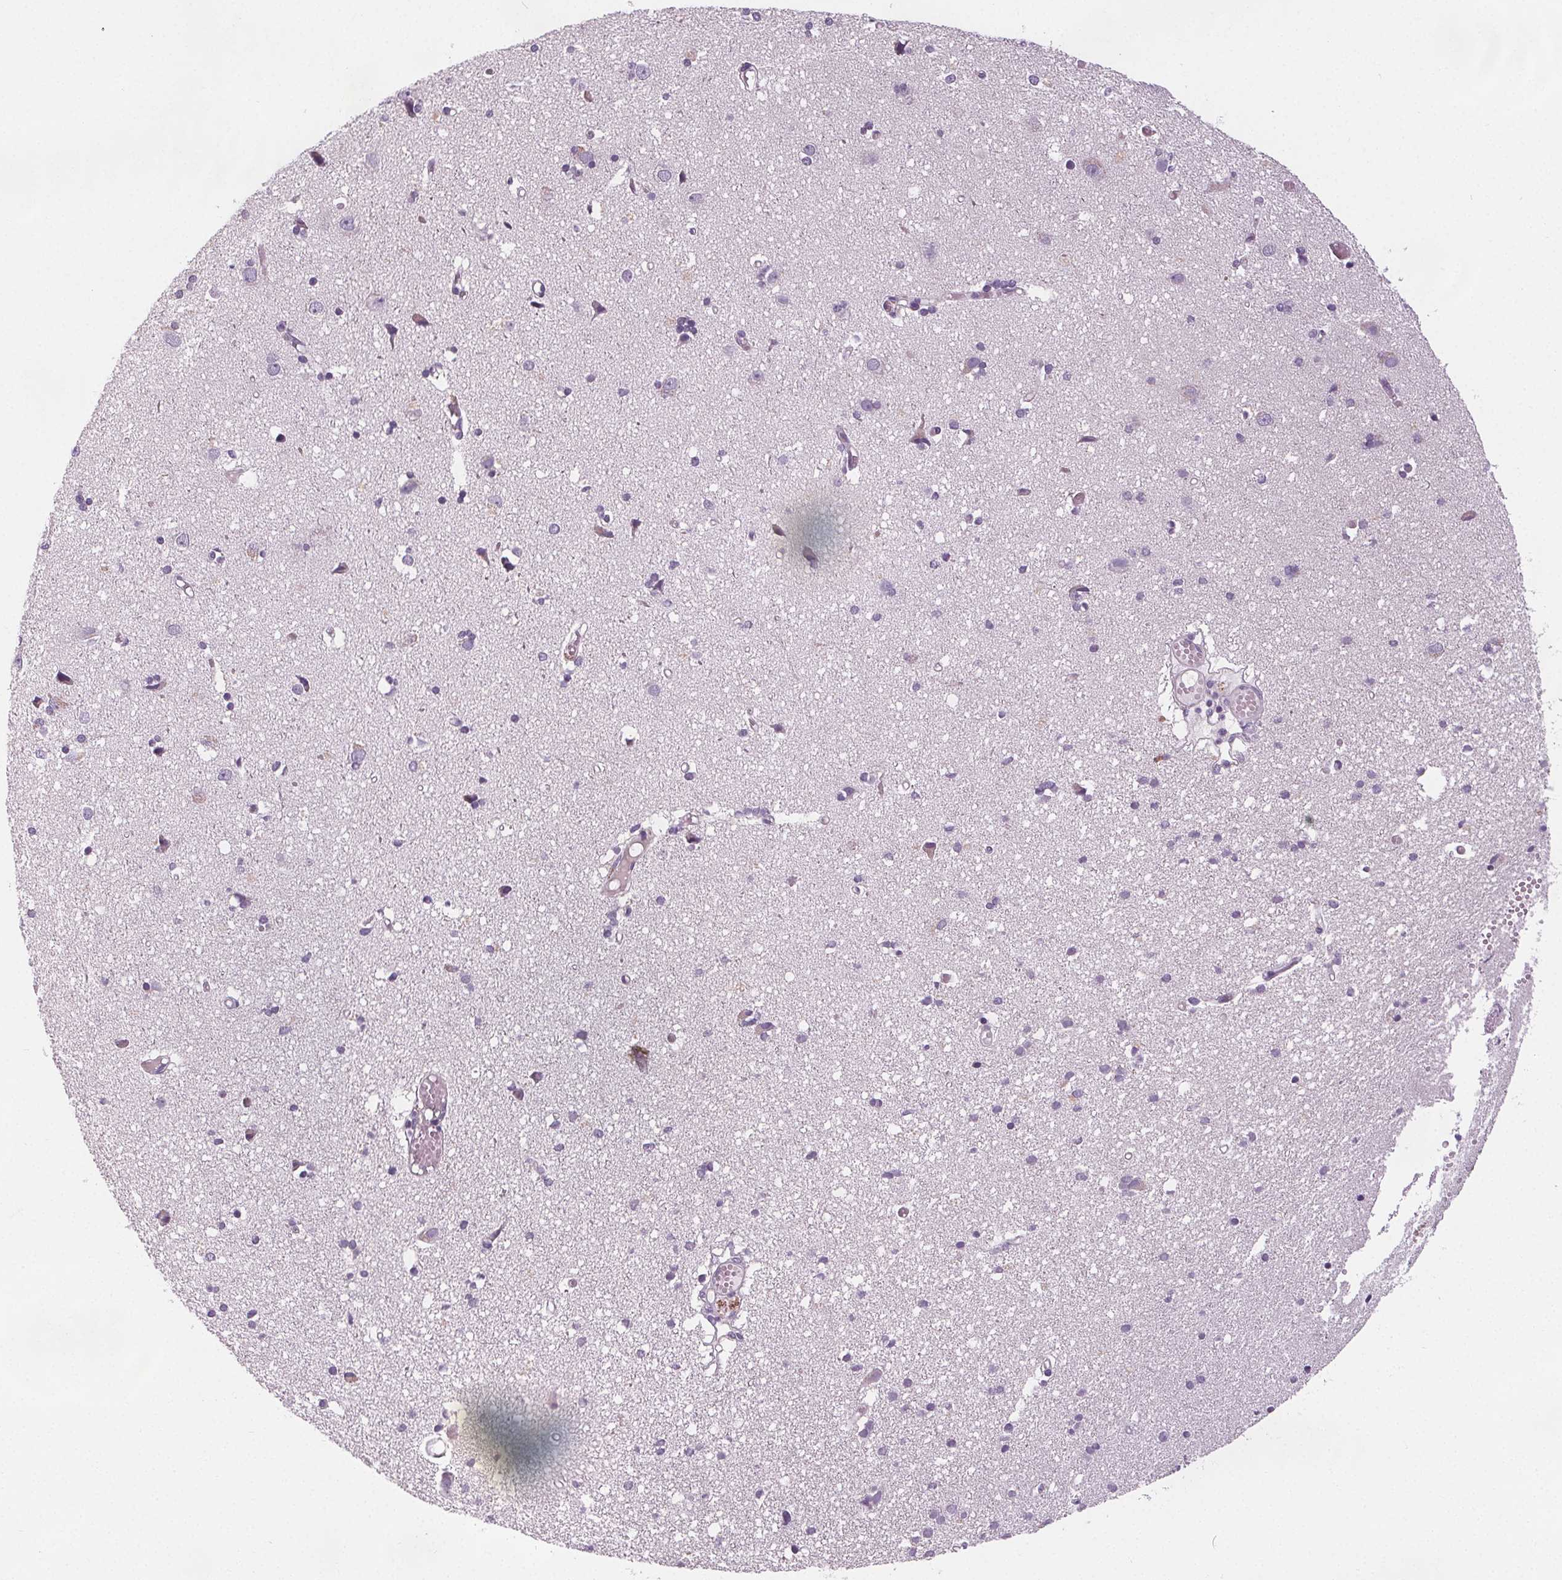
{"staining": {"intensity": "negative", "quantity": "none", "location": "none"}, "tissue": "cerebral cortex", "cell_type": "Endothelial cells", "image_type": "normal", "snomed": [{"axis": "morphology", "description": "Normal tissue, NOS"}, {"axis": "morphology", "description": "Glioma, malignant, High grade"}, {"axis": "topography", "description": "Cerebral cortex"}], "caption": "An immunohistochemistry (IHC) photomicrograph of normal cerebral cortex is shown. There is no staining in endothelial cells of cerebral cortex.", "gene": "SLC5A12", "patient": {"sex": "male", "age": 71}}